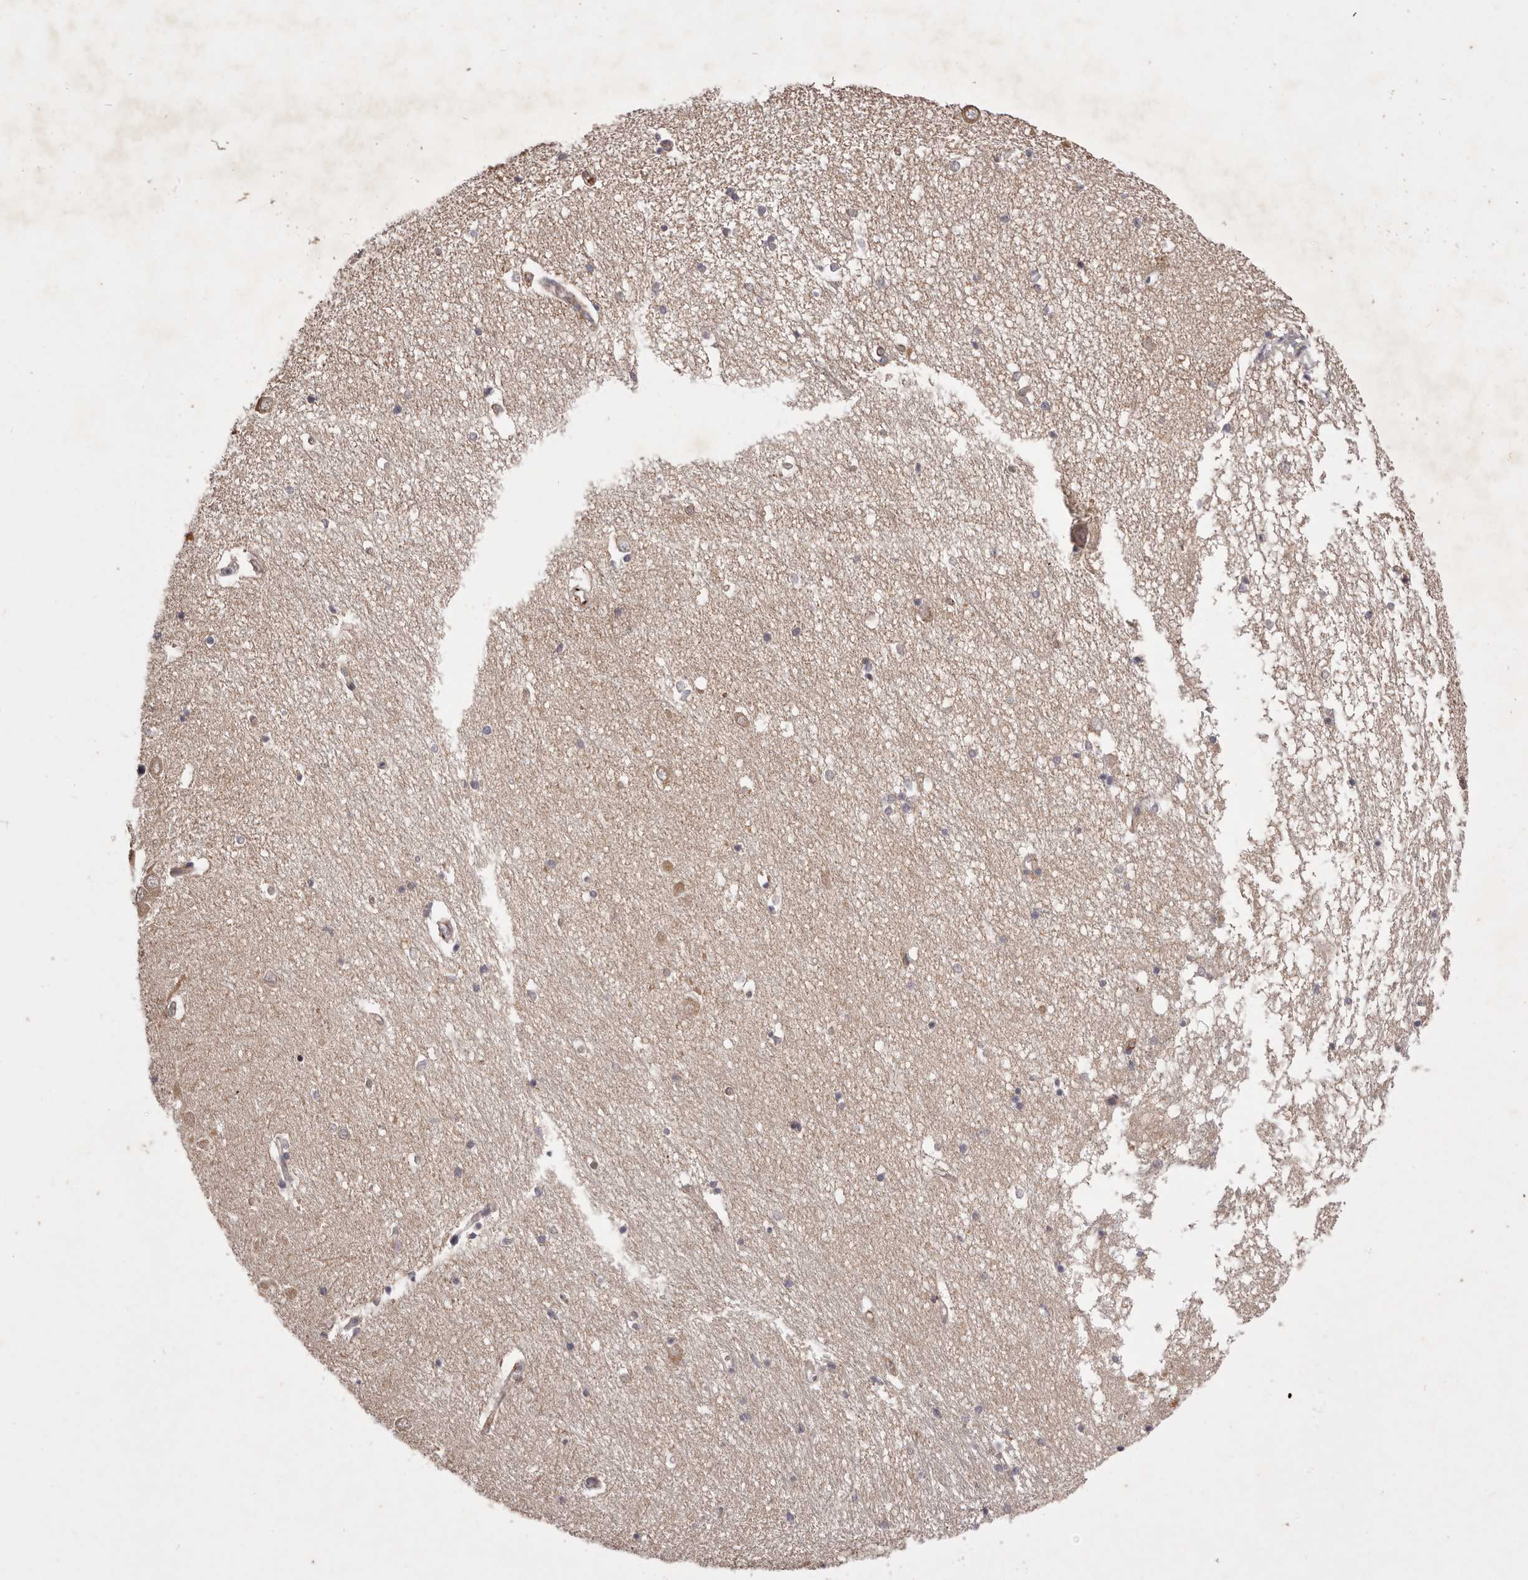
{"staining": {"intensity": "negative", "quantity": "none", "location": "none"}, "tissue": "hippocampus", "cell_type": "Glial cells", "image_type": "normal", "snomed": [{"axis": "morphology", "description": "Normal tissue, NOS"}, {"axis": "topography", "description": "Hippocampus"}], "caption": "Glial cells show no significant protein positivity in normal hippocampus.", "gene": "PNRC1", "patient": {"sex": "male", "age": 70}}